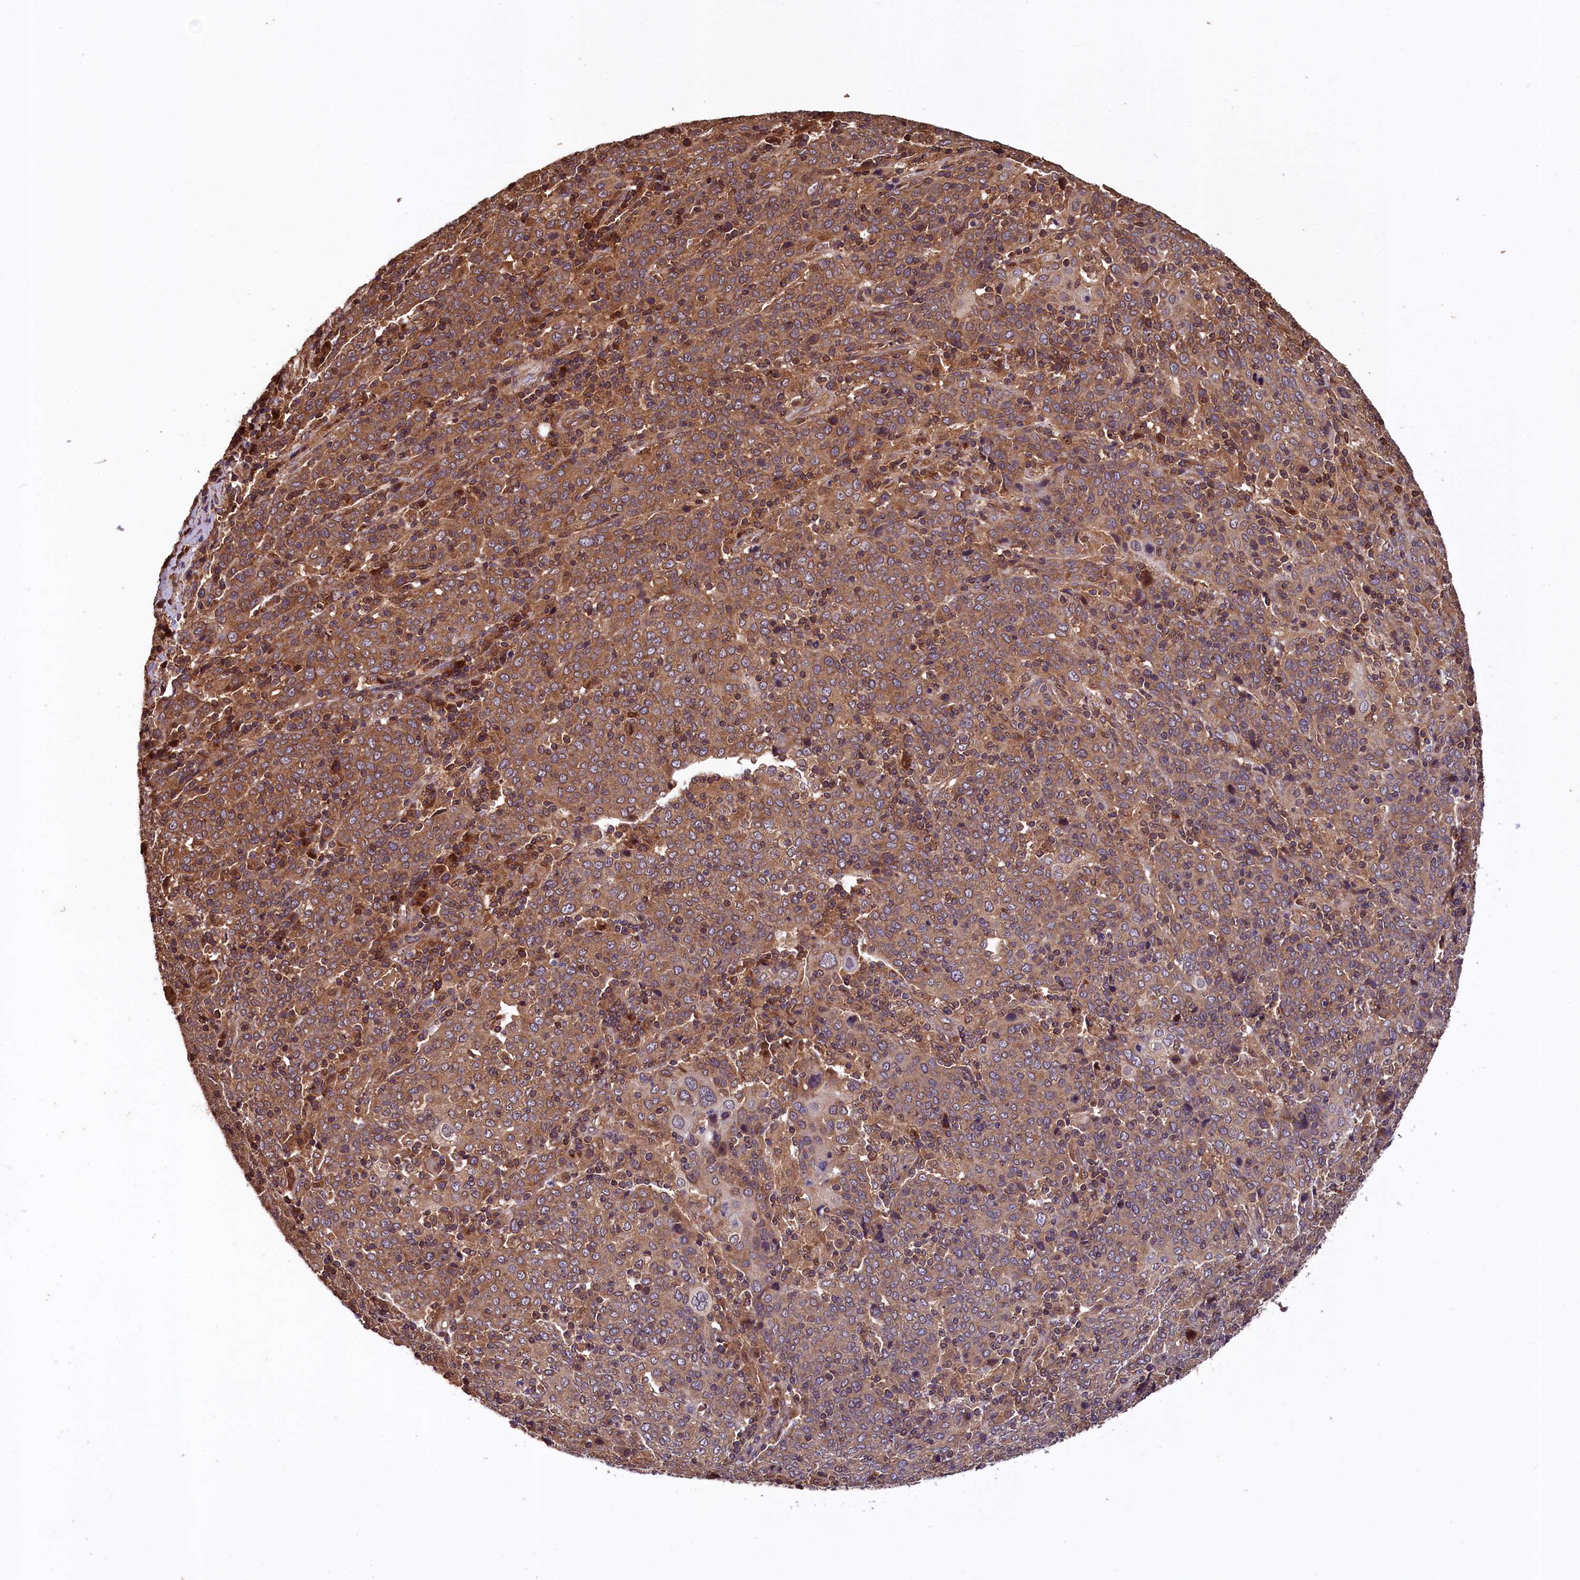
{"staining": {"intensity": "moderate", "quantity": ">75%", "location": "cytoplasmic/membranous"}, "tissue": "cervical cancer", "cell_type": "Tumor cells", "image_type": "cancer", "snomed": [{"axis": "morphology", "description": "Squamous cell carcinoma, NOS"}, {"axis": "topography", "description": "Cervix"}], "caption": "Protein analysis of squamous cell carcinoma (cervical) tissue exhibits moderate cytoplasmic/membranous positivity in approximately >75% of tumor cells.", "gene": "KLC2", "patient": {"sex": "female", "age": 67}}